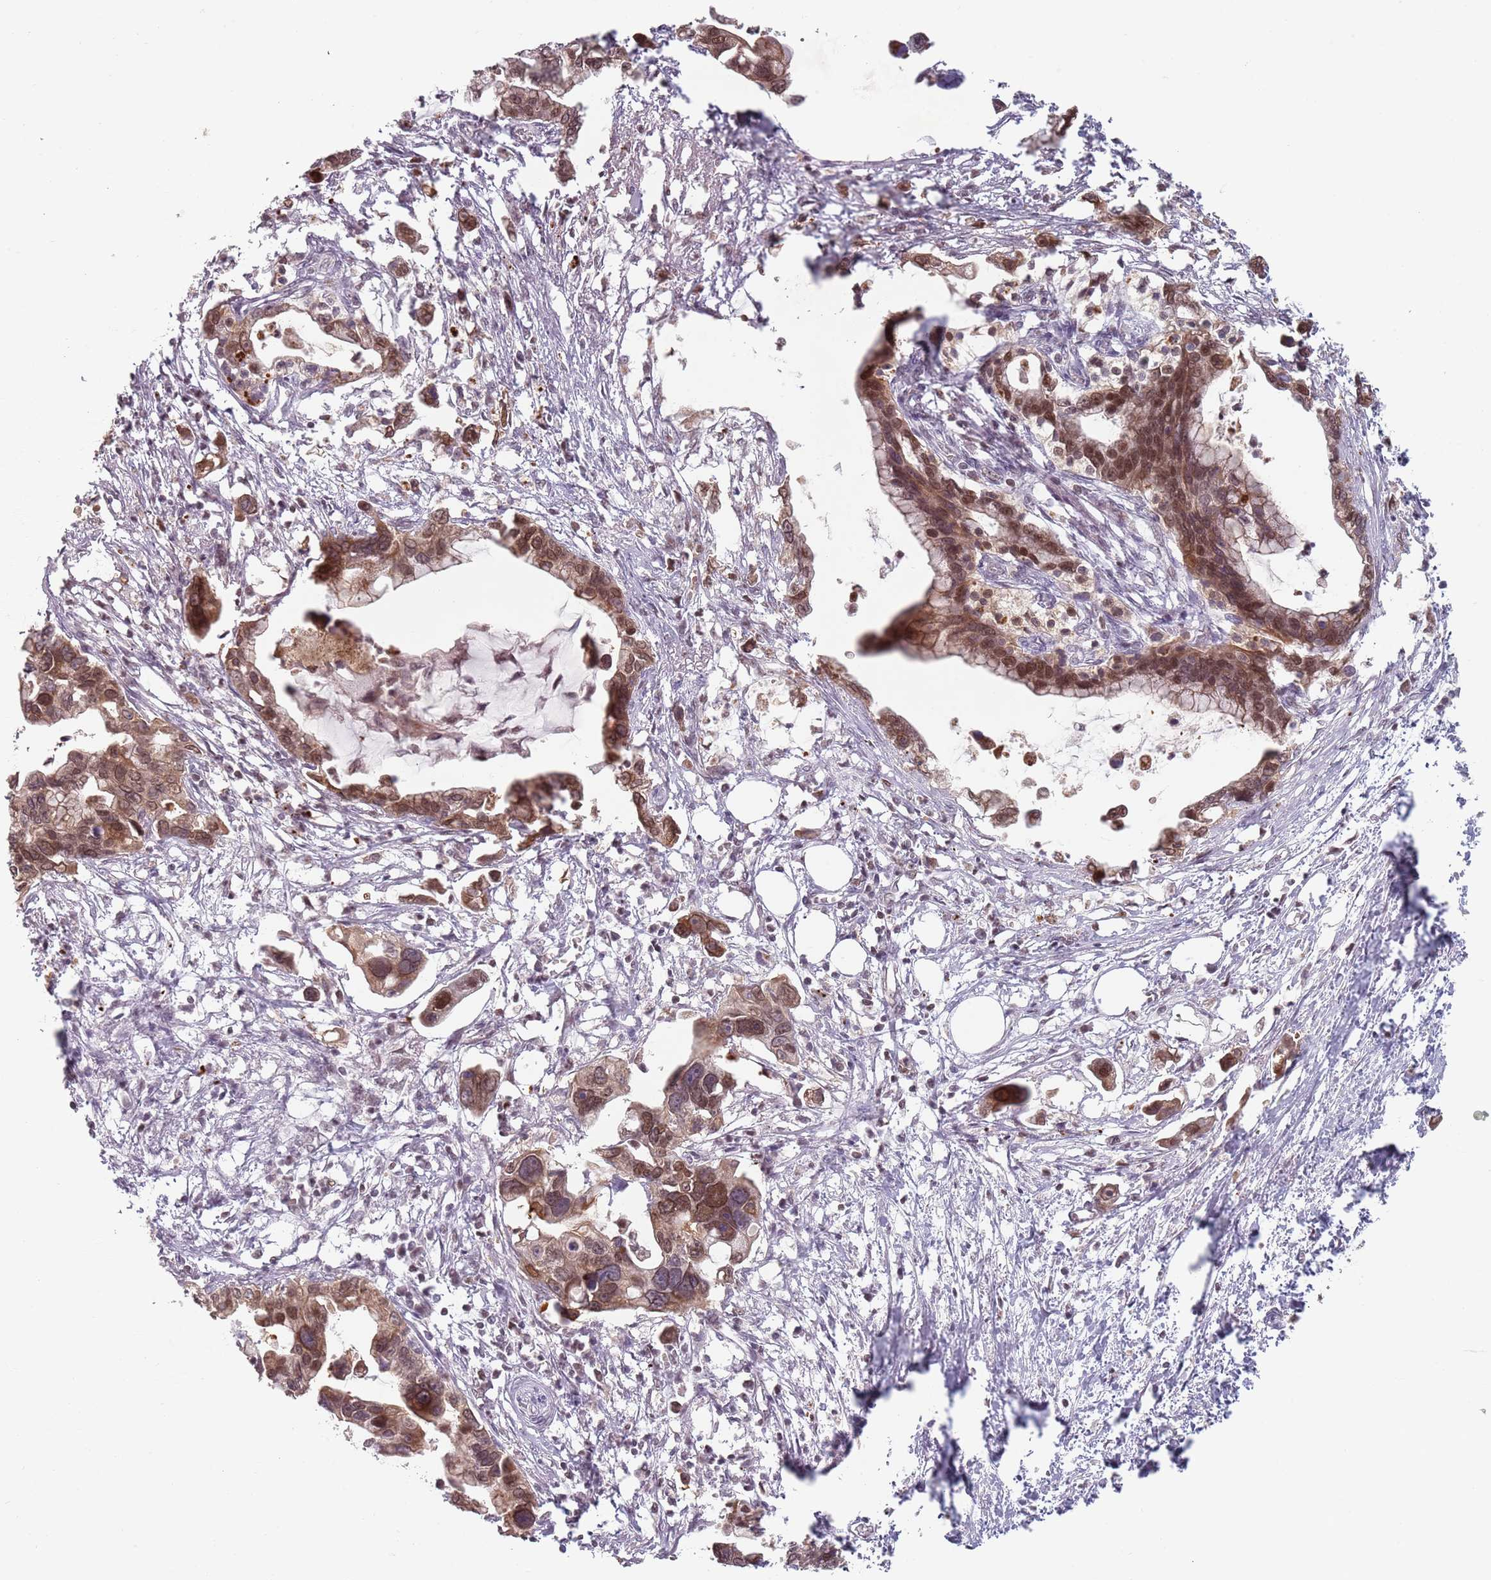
{"staining": {"intensity": "moderate", "quantity": ">75%", "location": "cytoplasmic/membranous,nuclear"}, "tissue": "pancreatic cancer", "cell_type": "Tumor cells", "image_type": "cancer", "snomed": [{"axis": "morphology", "description": "Adenocarcinoma, NOS"}, {"axis": "topography", "description": "Pancreas"}], "caption": "This photomicrograph demonstrates immunohistochemistry (IHC) staining of pancreatic cancer, with medium moderate cytoplasmic/membranous and nuclear staining in approximately >75% of tumor cells.", "gene": "NUP50", "patient": {"sex": "female", "age": 83}}